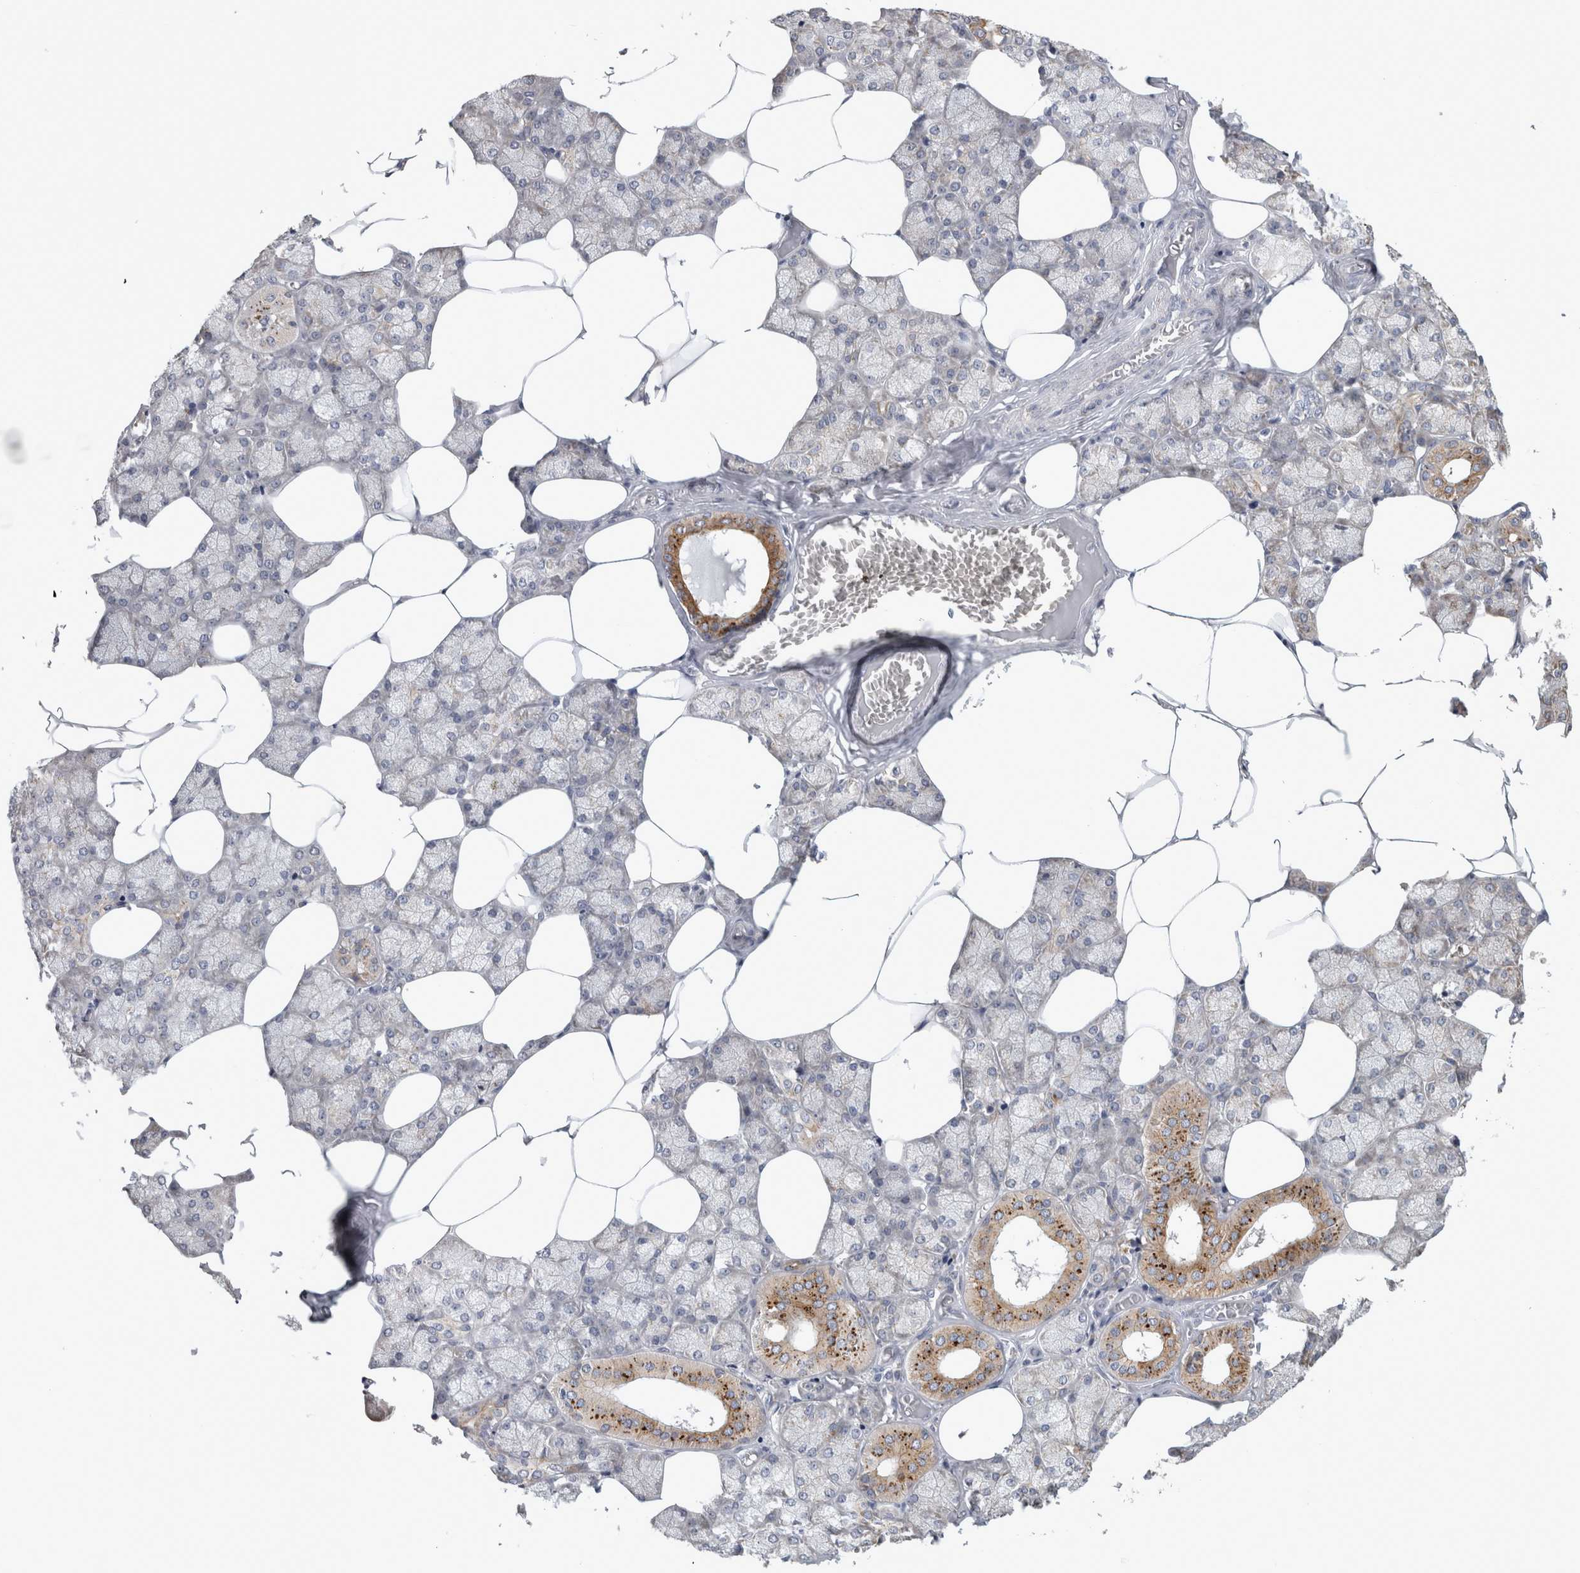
{"staining": {"intensity": "strong", "quantity": "<25%", "location": "cytoplasmic/membranous"}, "tissue": "salivary gland", "cell_type": "Glandular cells", "image_type": "normal", "snomed": [{"axis": "morphology", "description": "Normal tissue, NOS"}, {"axis": "topography", "description": "Salivary gland"}], "caption": "Protein analysis of benign salivary gland demonstrates strong cytoplasmic/membranous staining in approximately <25% of glandular cells.", "gene": "ATXN2", "patient": {"sex": "male", "age": 62}}